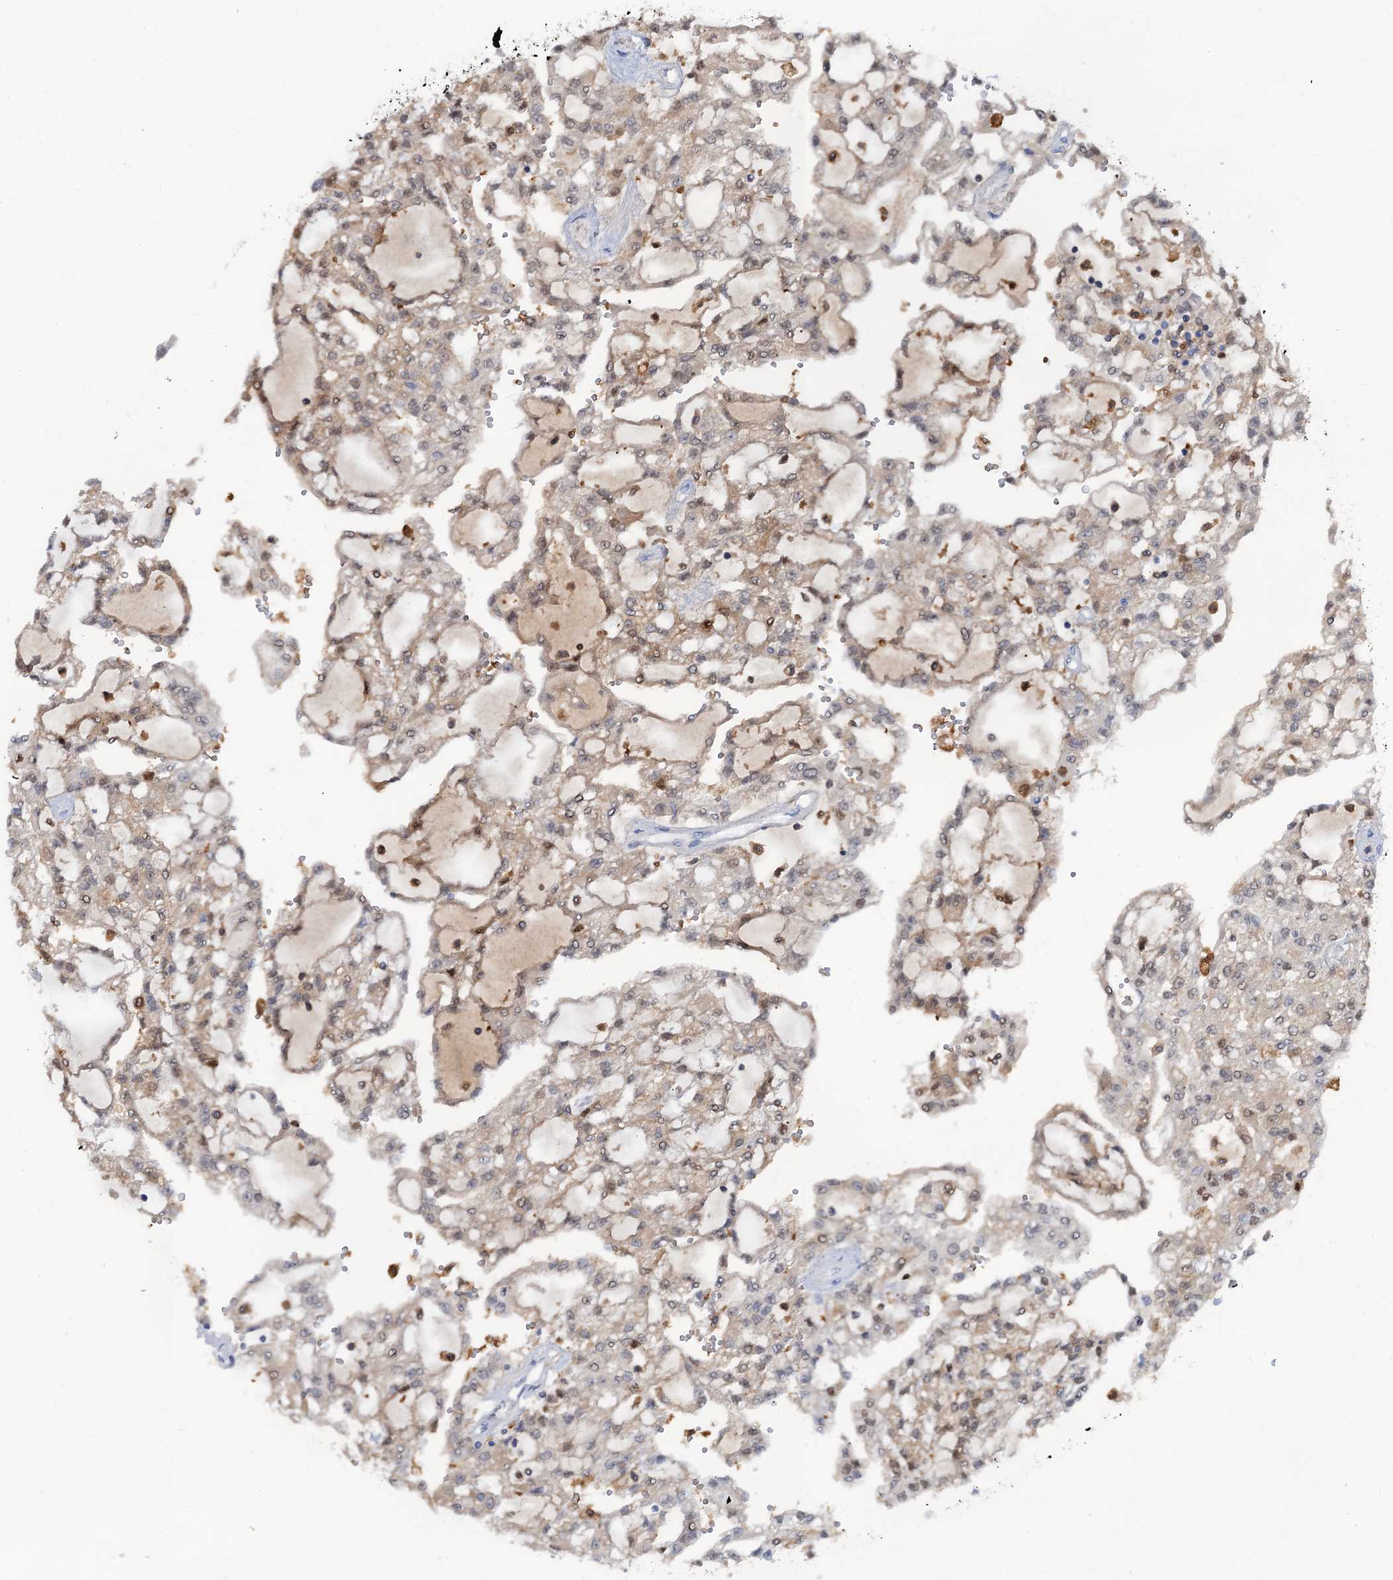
{"staining": {"intensity": "weak", "quantity": ">75%", "location": "cytoplasmic/membranous,nuclear"}, "tissue": "renal cancer", "cell_type": "Tumor cells", "image_type": "cancer", "snomed": [{"axis": "morphology", "description": "Adenocarcinoma, NOS"}, {"axis": "topography", "description": "Kidney"}], "caption": "Protein staining of renal adenocarcinoma tissue reveals weak cytoplasmic/membranous and nuclear expression in about >75% of tumor cells.", "gene": "FAH", "patient": {"sex": "male", "age": 63}}